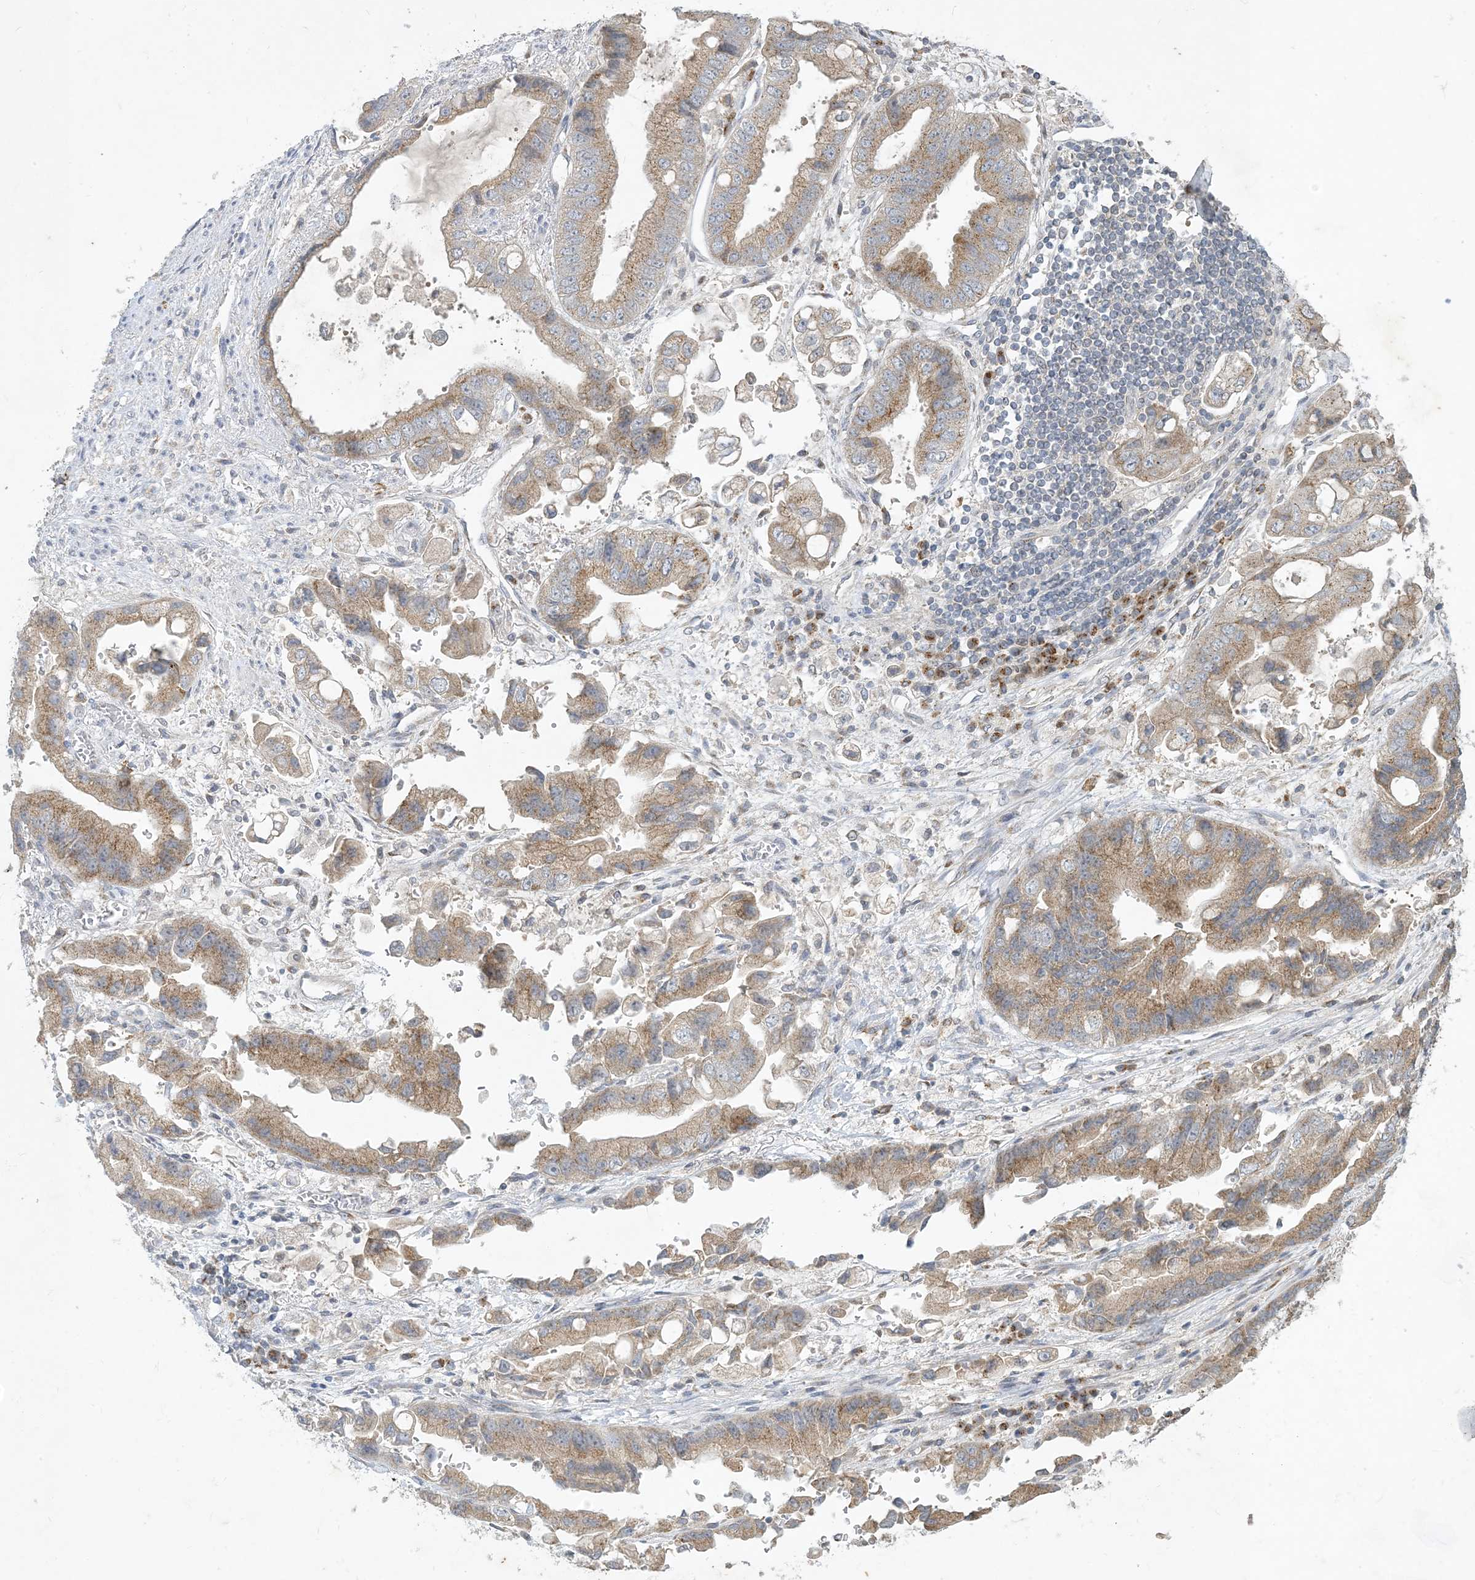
{"staining": {"intensity": "moderate", "quantity": ">75%", "location": "cytoplasmic/membranous"}, "tissue": "stomach cancer", "cell_type": "Tumor cells", "image_type": "cancer", "snomed": [{"axis": "morphology", "description": "Adenocarcinoma, NOS"}, {"axis": "topography", "description": "Stomach"}], "caption": "Immunohistochemistry (DAB) staining of stomach cancer (adenocarcinoma) demonstrates moderate cytoplasmic/membranous protein staining in approximately >75% of tumor cells.", "gene": "CCDC14", "patient": {"sex": "male", "age": 62}}